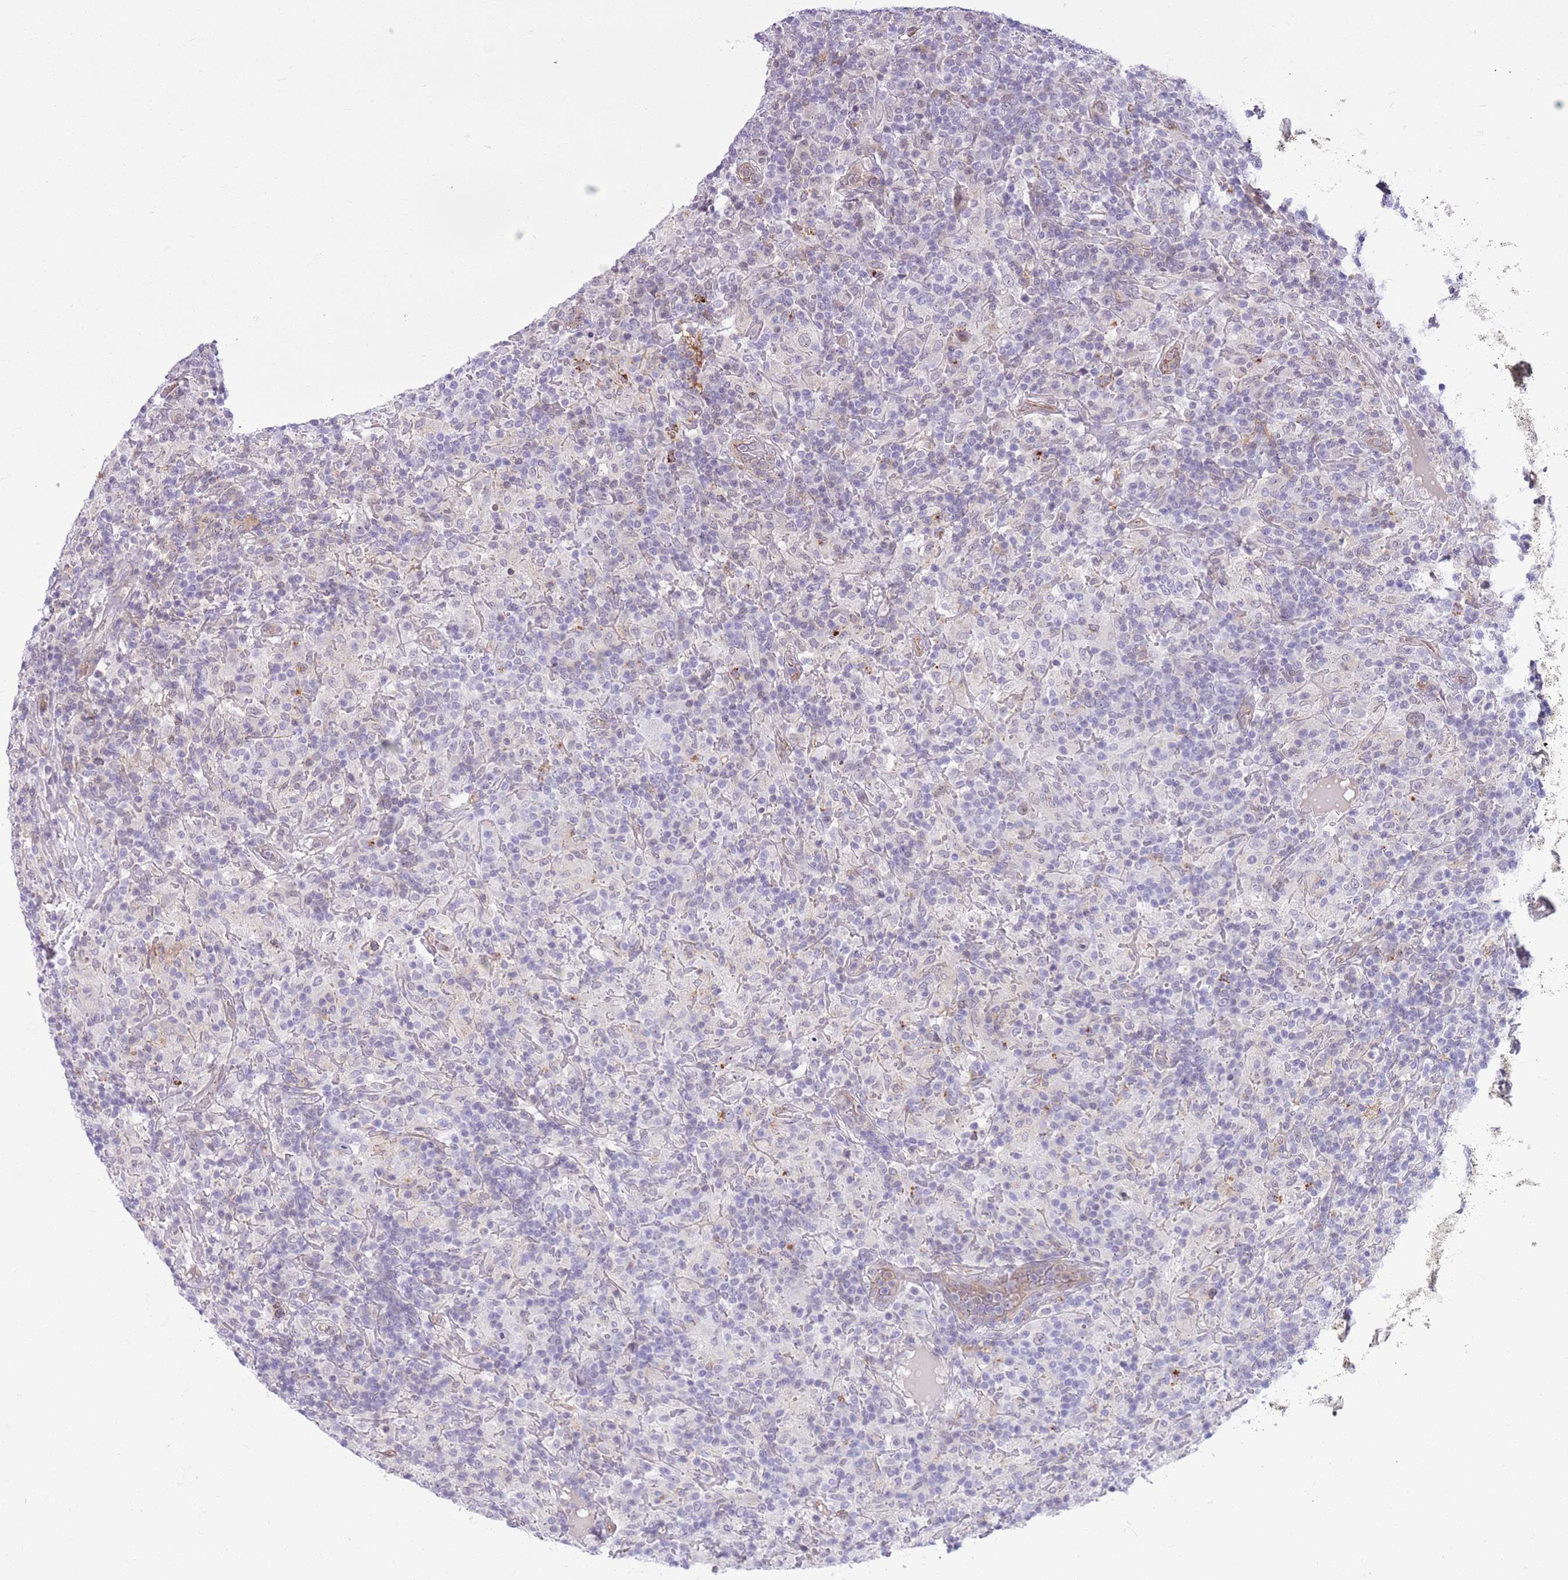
{"staining": {"intensity": "negative", "quantity": "none", "location": "none"}, "tissue": "lymphoma", "cell_type": "Tumor cells", "image_type": "cancer", "snomed": [{"axis": "morphology", "description": "Hodgkin's disease, NOS"}, {"axis": "topography", "description": "Lymph node"}], "caption": "Lymphoma was stained to show a protein in brown. There is no significant positivity in tumor cells.", "gene": "DHX32", "patient": {"sex": "male", "age": 70}}